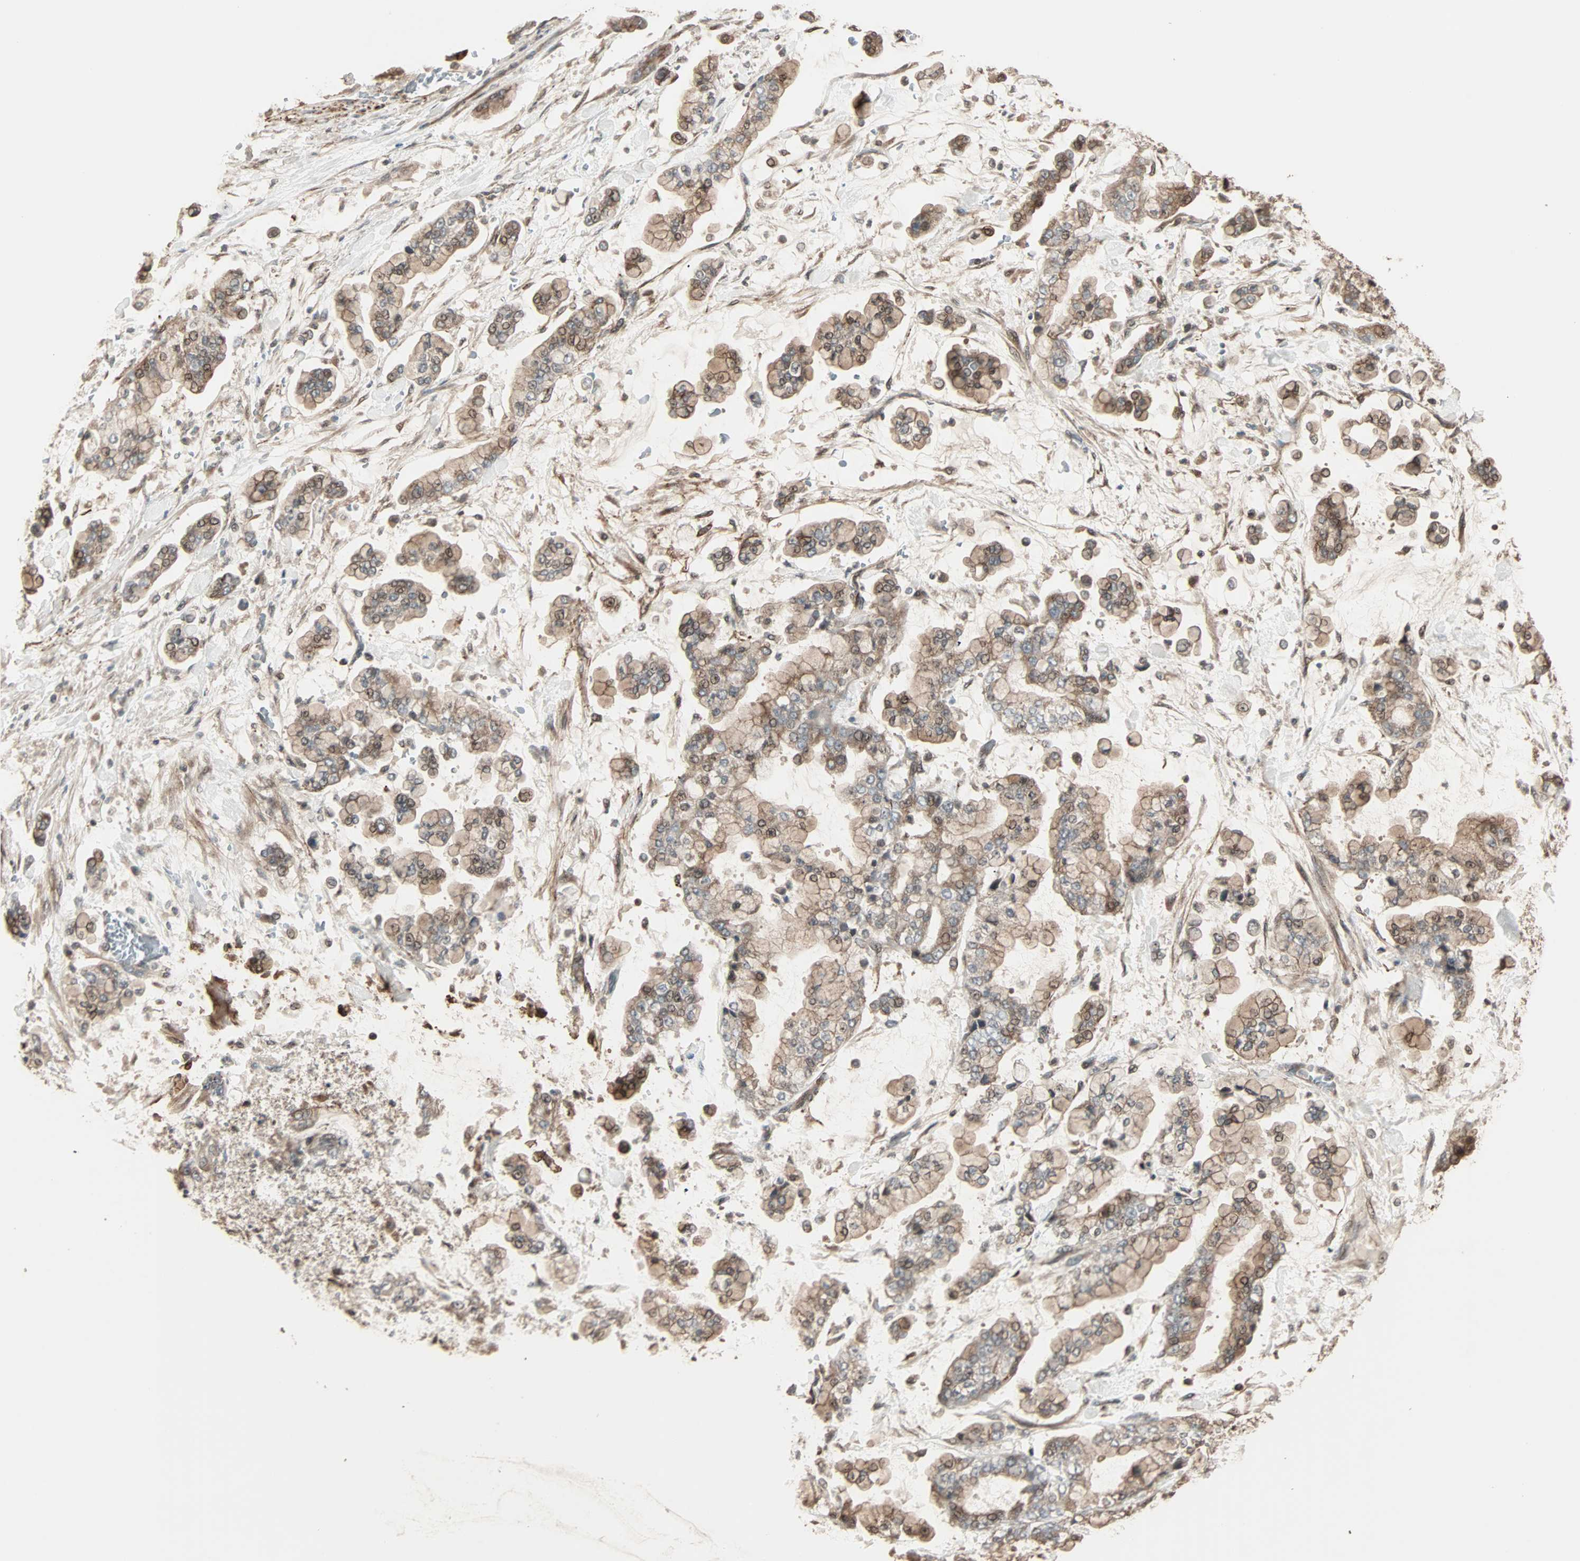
{"staining": {"intensity": "moderate", "quantity": ">75%", "location": "cytoplasmic/membranous"}, "tissue": "stomach cancer", "cell_type": "Tumor cells", "image_type": "cancer", "snomed": [{"axis": "morphology", "description": "Normal tissue, NOS"}, {"axis": "morphology", "description": "Adenocarcinoma, NOS"}, {"axis": "topography", "description": "Stomach, upper"}, {"axis": "topography", "description": "Stomach"}], "caption": "A brown stain shows moderate cytoplasmic/membranous staining of a protein in stomach cancer (adenocarcinoma) tumor cells. (Stains: DAB (3,3'-diaminobenzidine) in brown, nuclei in blue, Microscopy: brightfield microscopy at high magnification).", "gene": "CALCRL", "patient": {"sex": "male", "age": 76}}